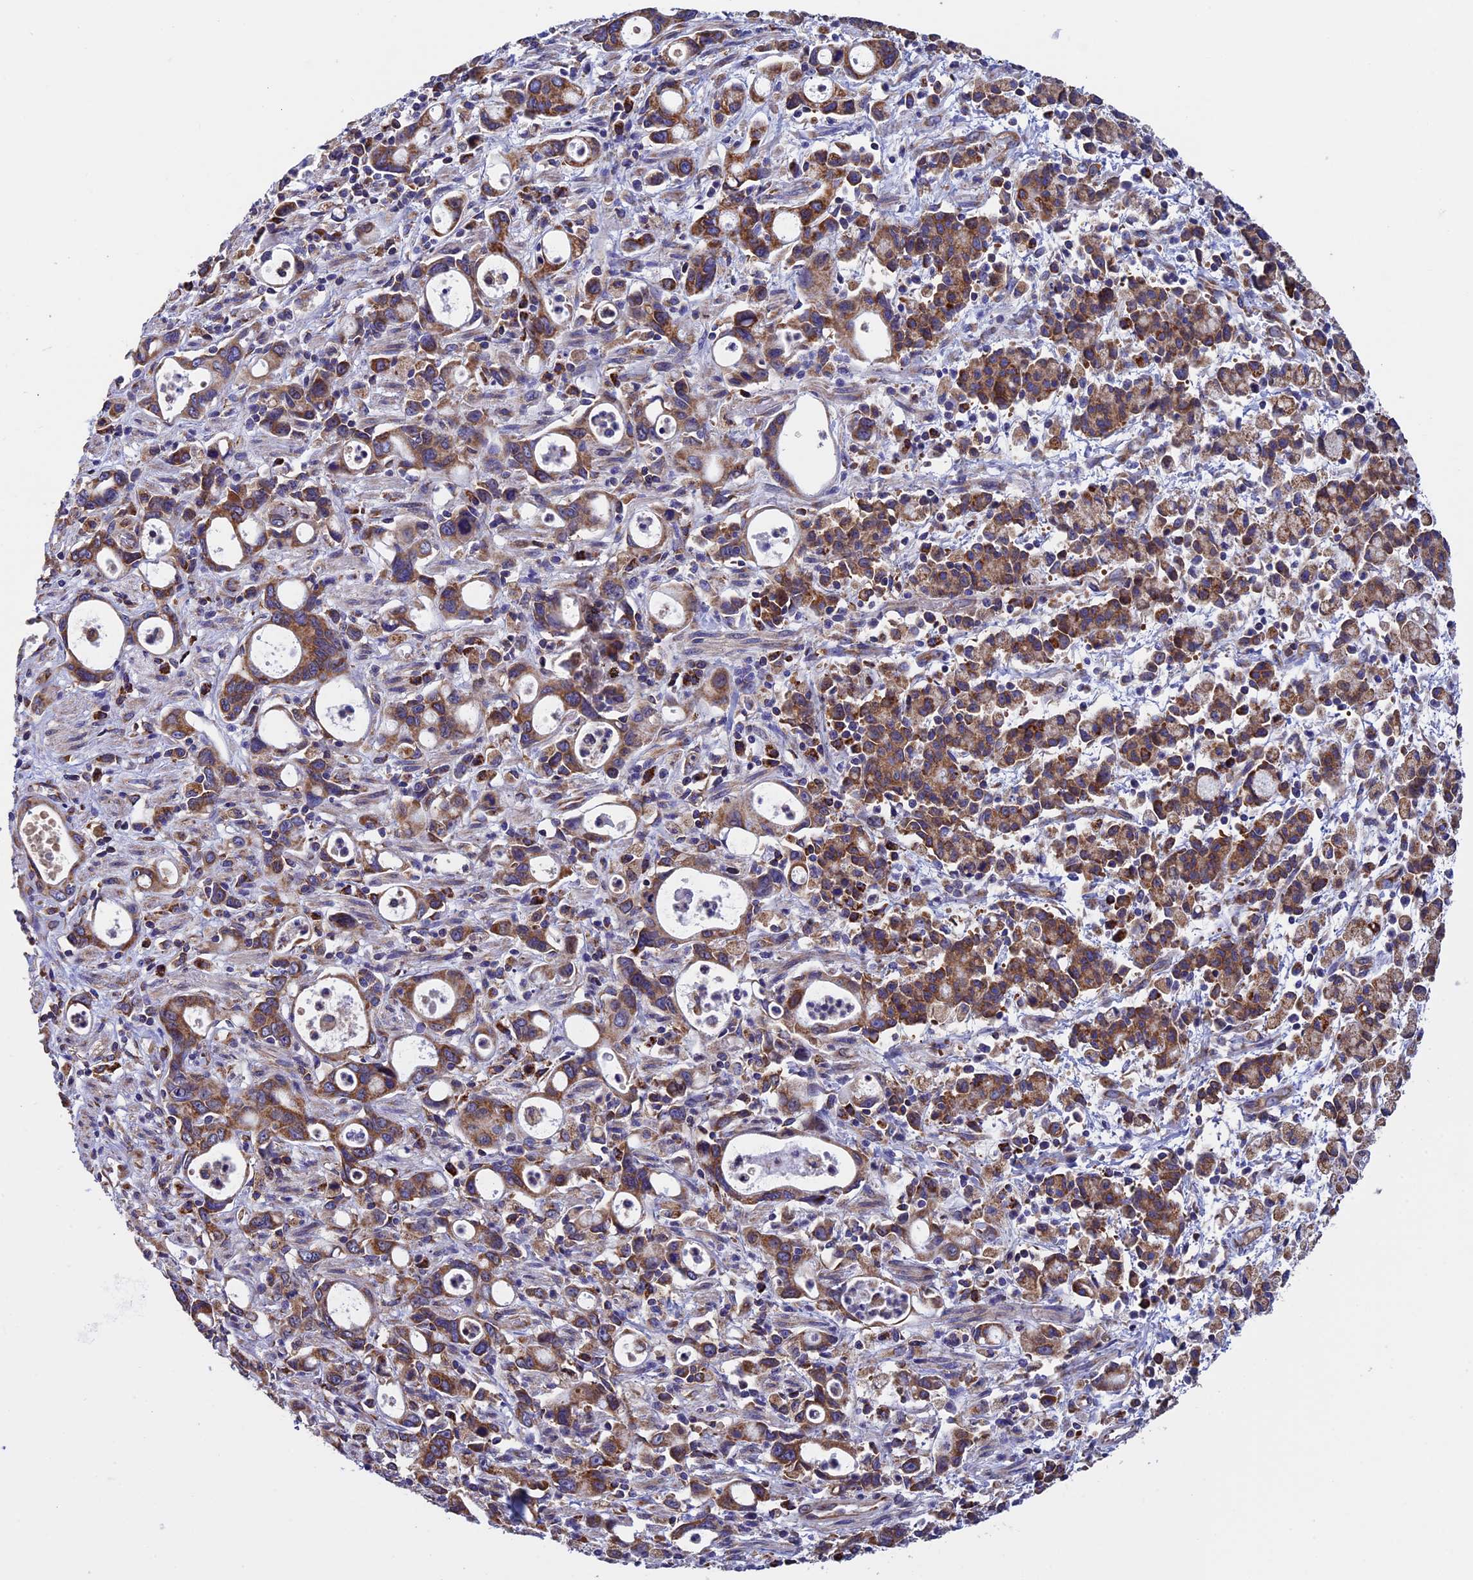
{"staining": {"intensity": "moderate", "quantity": ">75%", "location": "cytoplasmic/membranous"}, "tissue": "stomach cancer", "cell_type": "Tumor cells", "image_type": "cancer", "snomed": [{"axis": "morphology", "description": "Adenocarcinoma, NOS"}, {"axis": "topography", "description": "Stomach, lower"}], "caption": "A micrograph of adenocarcinoma (stomach) stained for a protein shows moderate cytoplasmic/membranous brown staining in tumor cells.", "gene": "SLC9A5", "patient": {"sex": "female", "age": 43}}